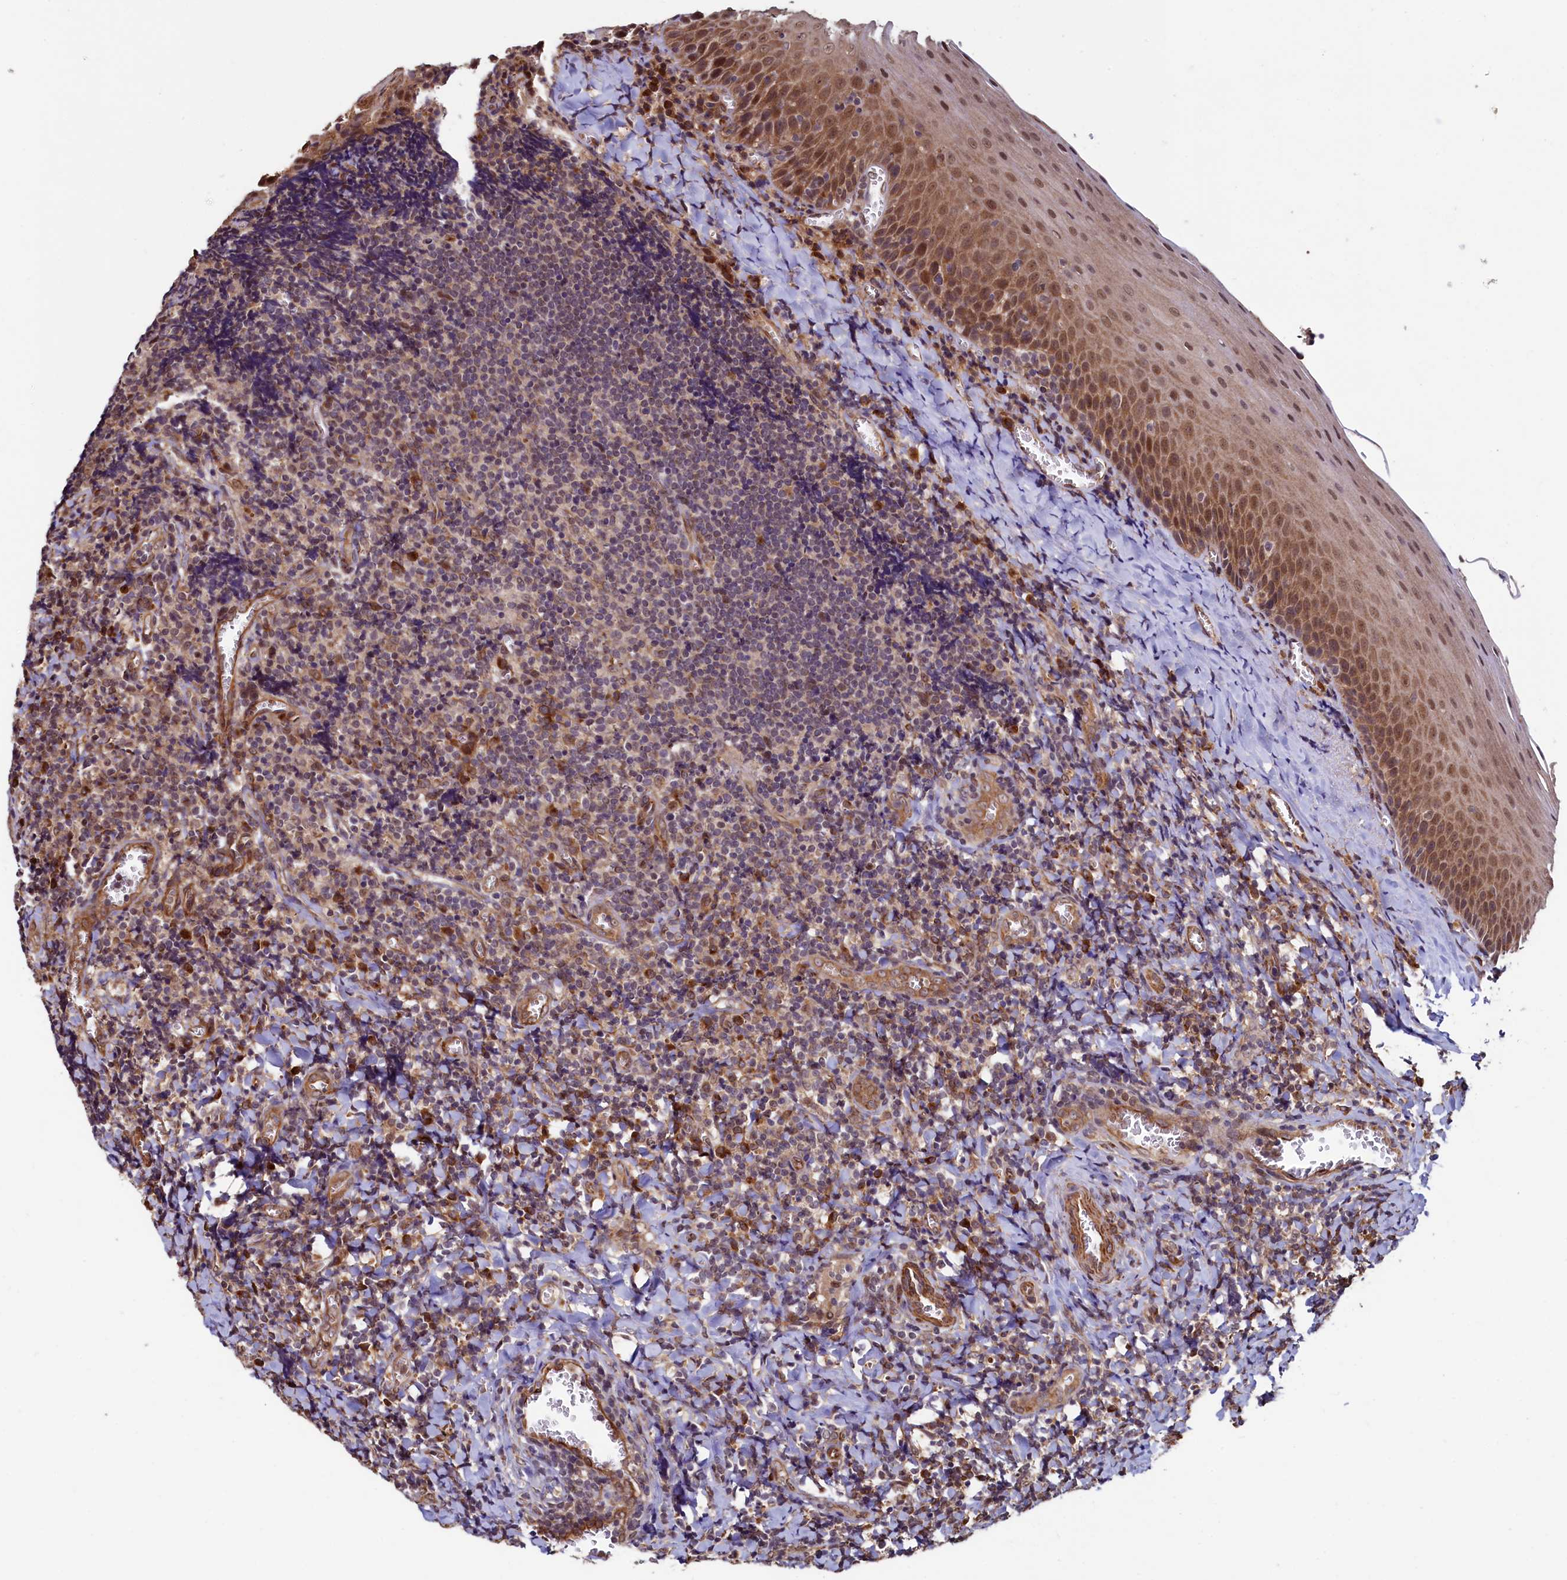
{"staining": {"intensity": "moderate", "quantity": "25%-75%", "location": "cytoplasmic/membranous"}, "tissue": "tonsil", "cell_type": "Germinal center cells", "image_type": "normal", "snomed": [{"axis": "morphology", "description": "Normal tissue, NOS"}, {"axis": "topography", "description": "Tonsil"}], "caption": "Germinal center cells exhibit medium levels of moderate cytoplasmic/membranous staining in about 25%-75% of cells in benign tonsil. The staining was performed using DAB, with brown indicating positive protein expression. Nuclei are stained blue with hematoxylin.", "gene": "LEO1", "patient": {"sex": "male", "age": 27}}